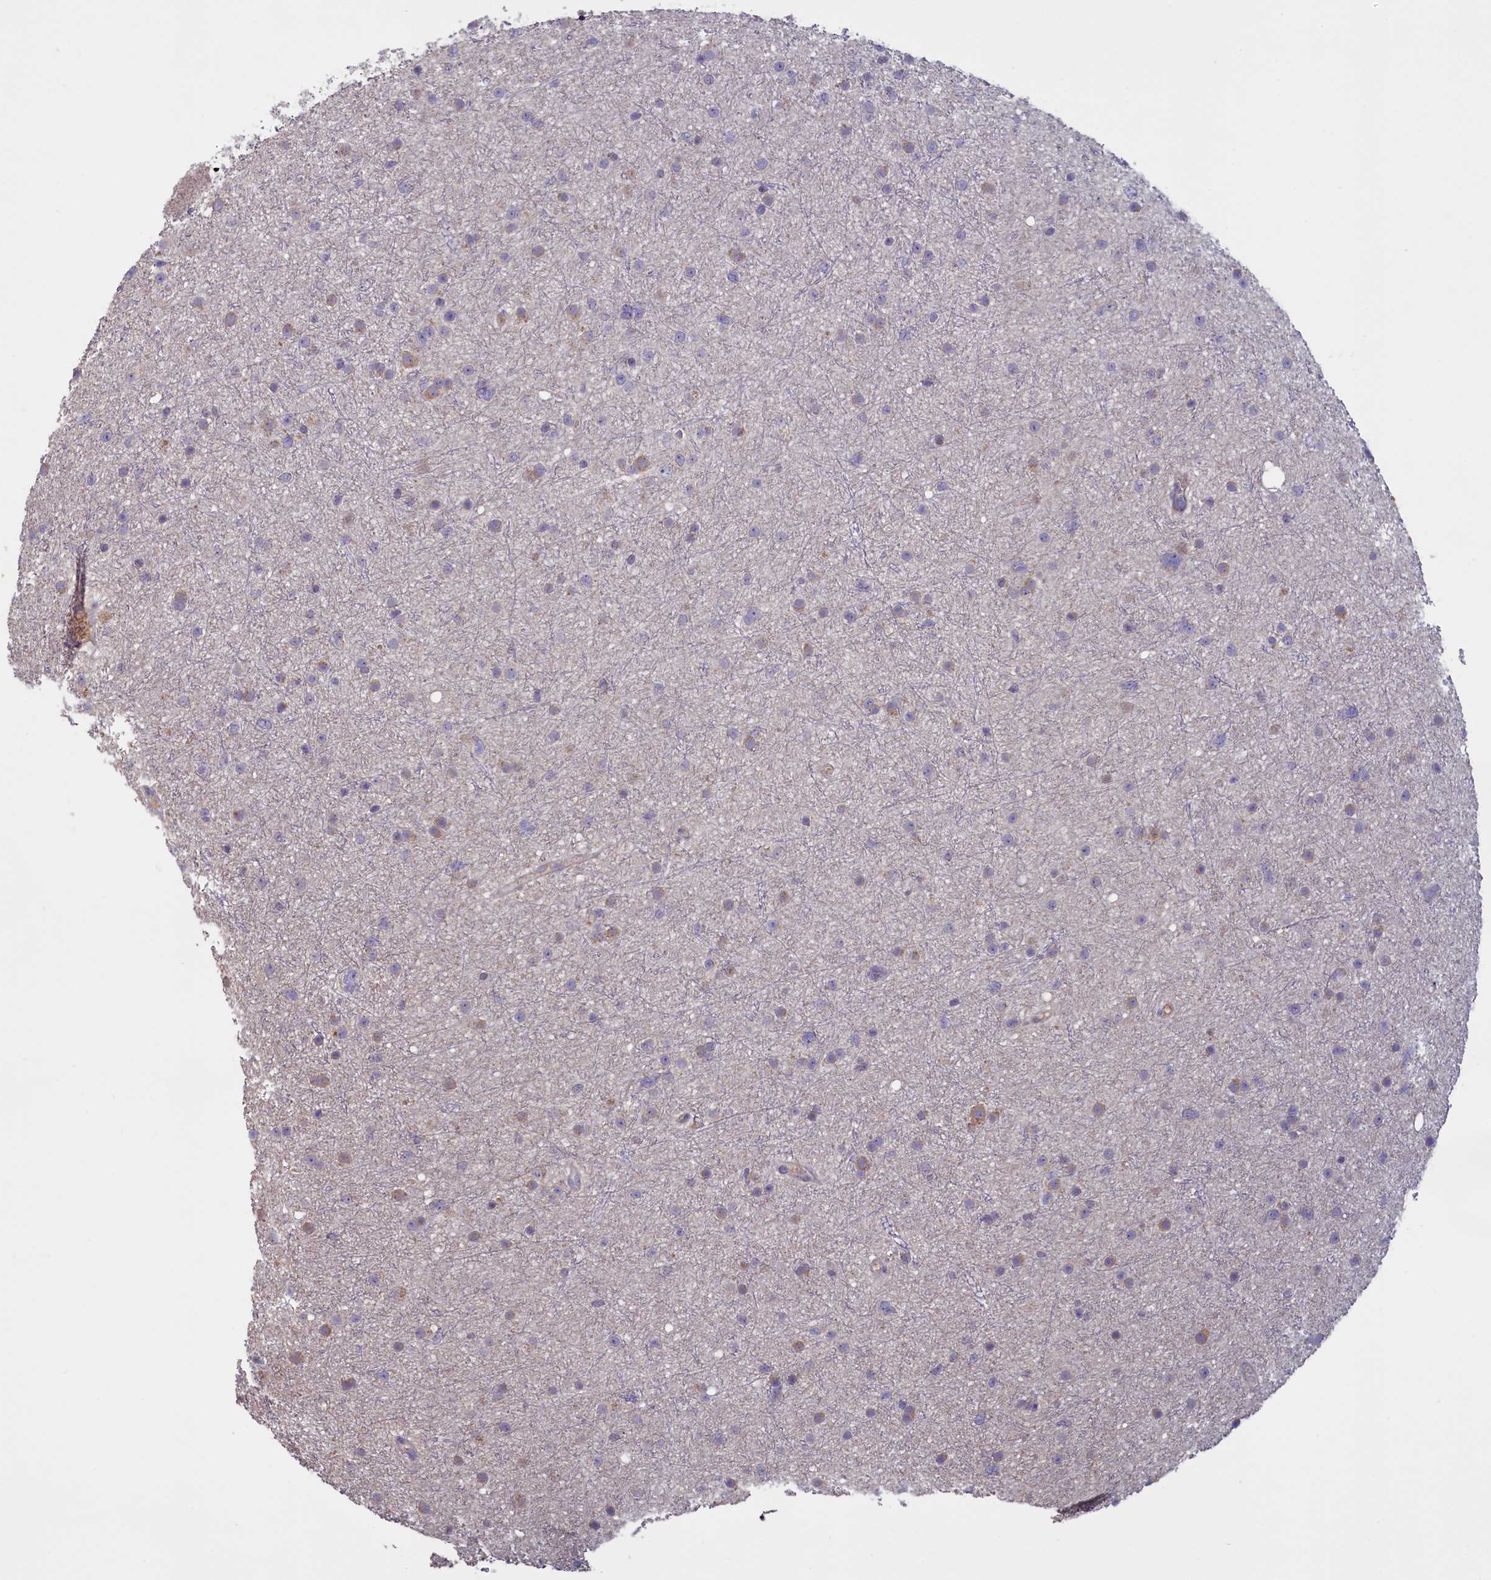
{"staining": {"intensity": "negative", "quantity": "none", "location": "none"}, "tissue": "glioma", "cell_type": "Tumor cells", "image_type": "cancer", "snomed": [{"axis": "morphology", "description": "Glioma, malignant, Low grade"}, {"axis": "topography", "description": "Cerebral cortex"}], "caption": "An immunohistochemistry (IHC) image of low-grade glioma (malignant) is shown. There is no staining in tumor cells of low-grade glioma (malignant).", "gene": "ATF7IP2", "patient": {"sex": "female", "age": 39}}